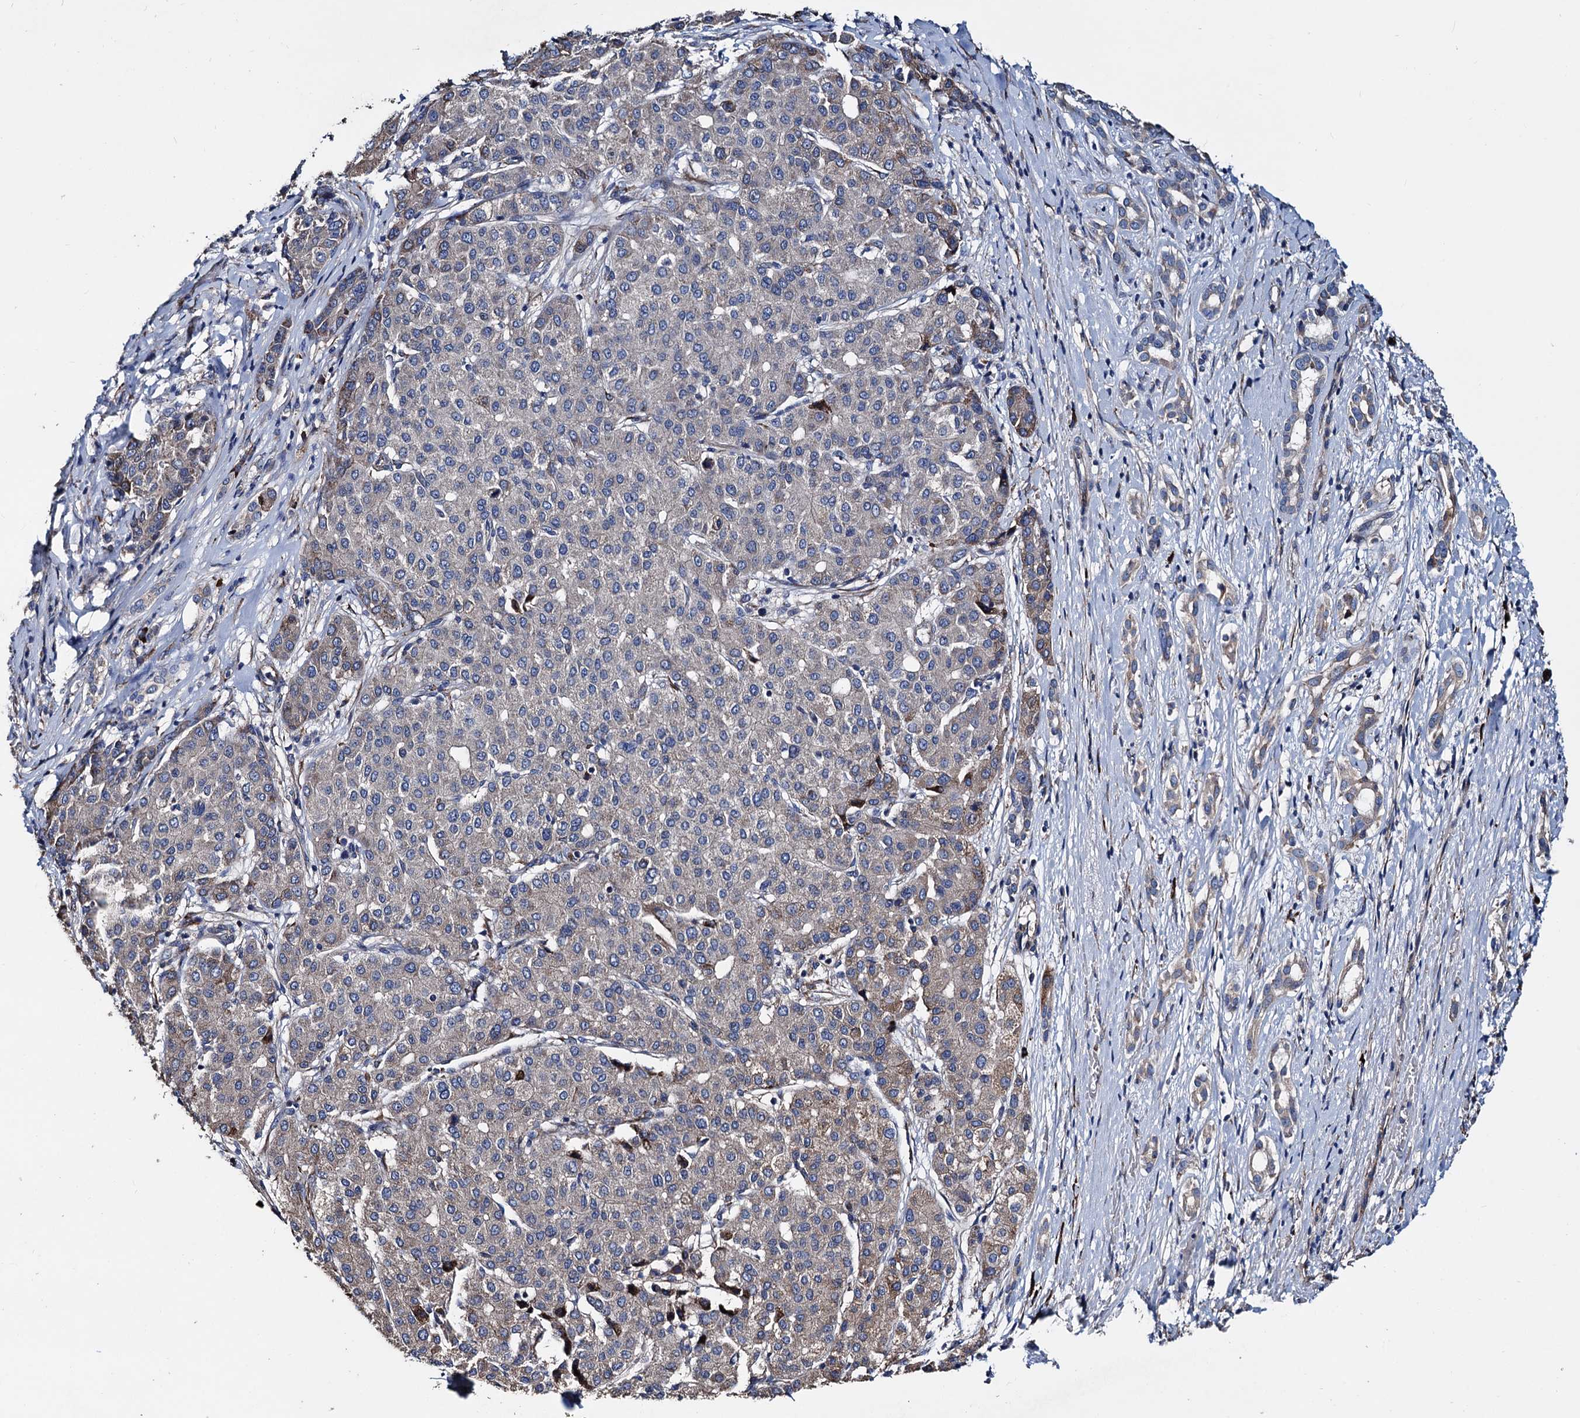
{"staining": {"intensity": "moderate", "quantity": "<25%", "location": "cytoplasmic/membranous"}, "tissue": "liver cancer", "cell_type": "Tumor cells", "image_type": "cancer", "snomed": [{"axis": "morphology", "description": "Carcinoma, Hepatocellular, NOS"}, {"axis": "topography", "description": "Liver"}], "caption": "Moderate cytoplasmic/membranous expression for a protein is present in approximately <25% of tumor cells of liver cancer (hepatocellular carcinoma) using IHC.", "gene": "AKAP11", "patient": {"sex": "male", "age": 65}}